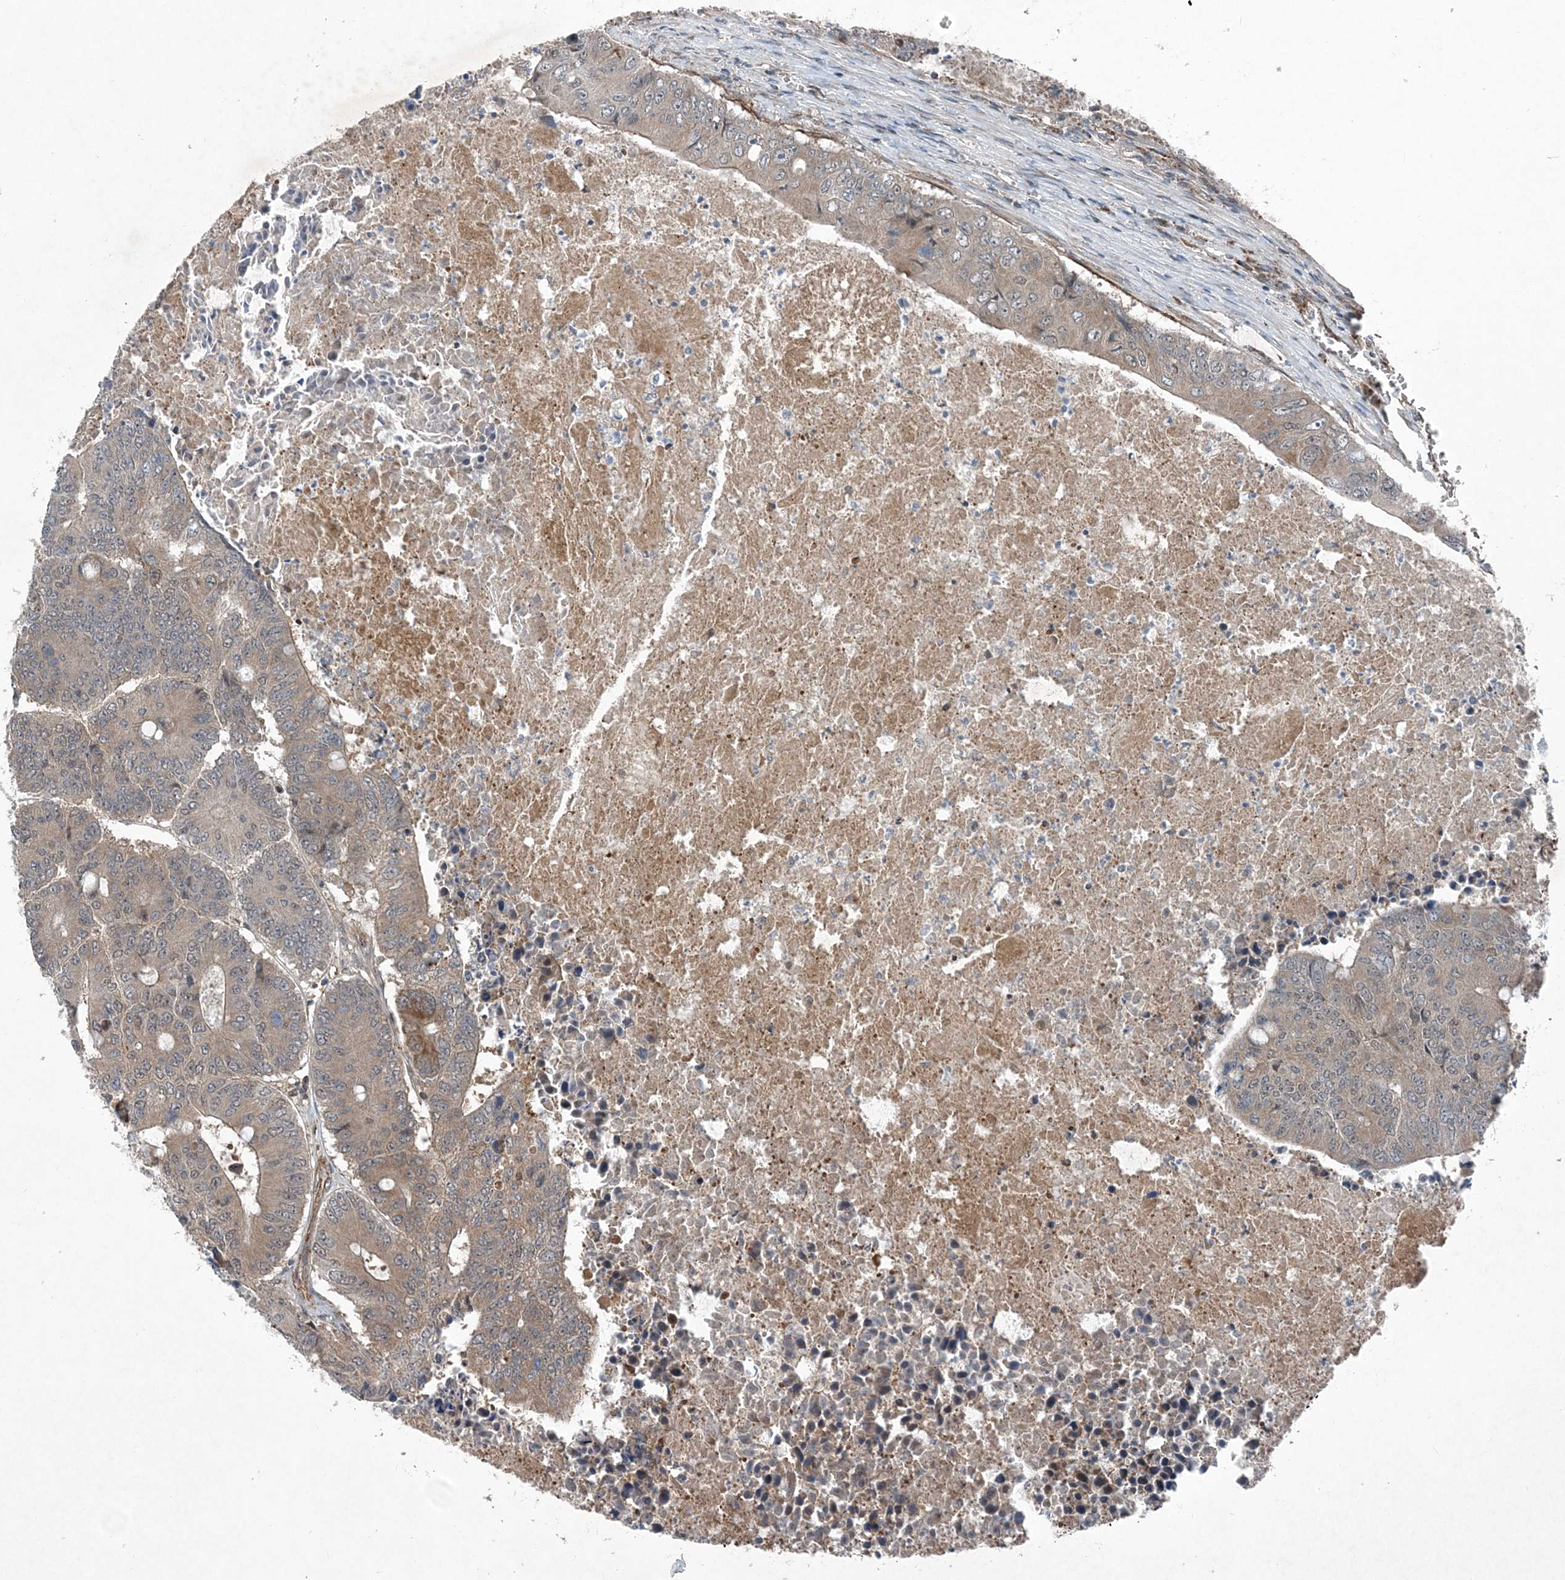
{"staining": {"intensity": "moderate", "quantity": "25%-75%", "location": "cytoplasmic/membranous"}, "tissue": "colorectal cancer", "cell_type": "Tumor cells", "image_type": "cancer", "snomed": [{"axis": "morphology", "description": "Adenocarcinoma, NOS"}, {"axis": "topography", "description": "Colon"}], "caption": "Protein staining of colorectal cancer (adenocarcinoma) tissue demonstrates moderate cytoplasmic/membranous positivity in approximately 25%-75% of tumor cells. The protein of interest is shown in brown color, while the nuclei are stained blue.", "gene": "NDUFA2", "patient": {"sex": "male", "age": 87}}